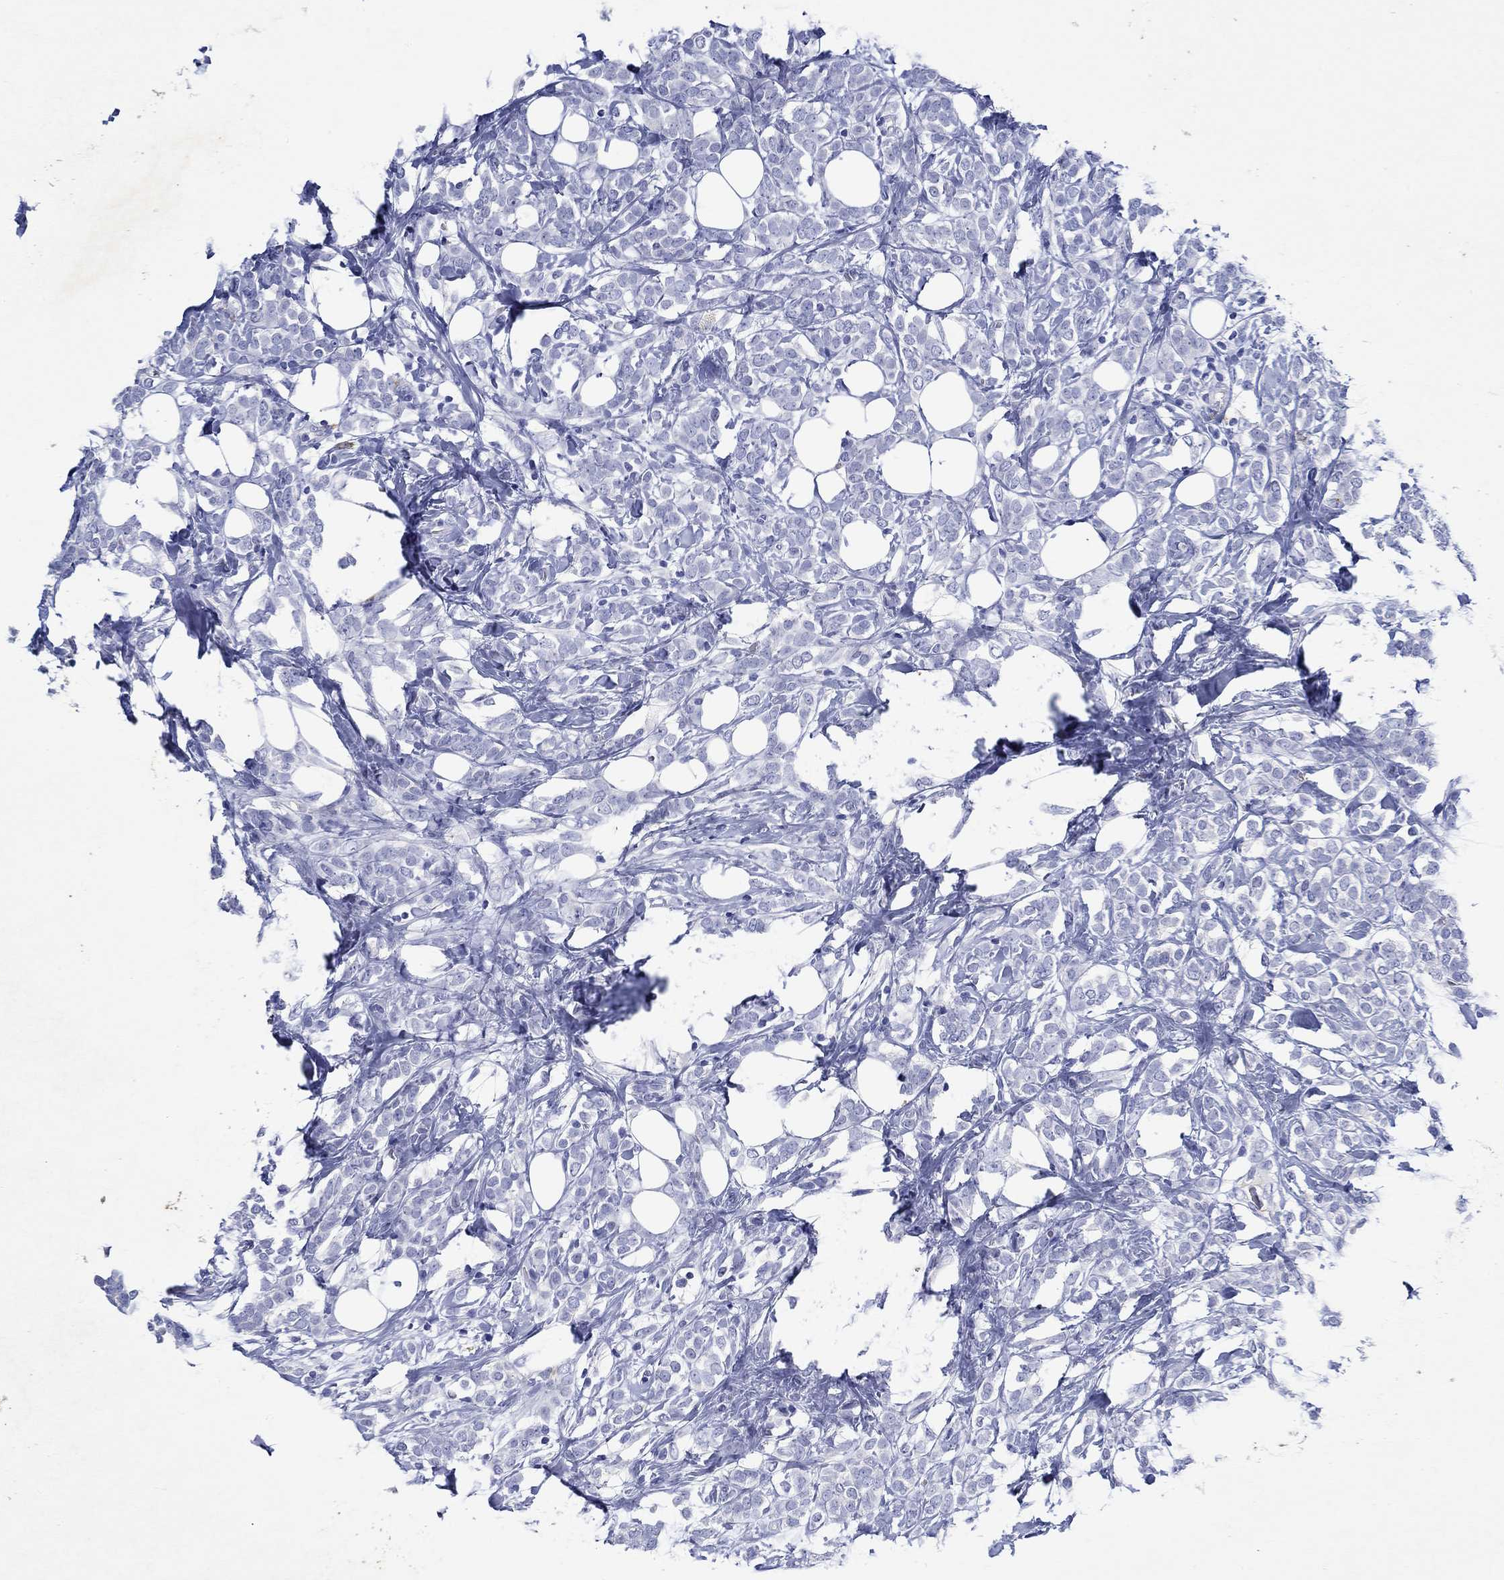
{"staining": {"intensity": "negative", "quantity": "none", "location": "none"}, "tissue": "breast cancer", "cell_type": "Tumor cells", "image_type": "cancer", "snomed": [{"axis": "morphology", "description": "Lobular carcinoma"}, {"axis": "topography", "description": "Breast"}], "caption": "Tumor cells are negative for protein expression in human breast cancer (lobular carcinoma). The staining is performed using DAB (3,3'-diaminobenzidine) brown chromogen with nuclei counter-stained in using hematoxylin.", "gene": "EPX", "patient": {"sex": "female", "age": 49}}